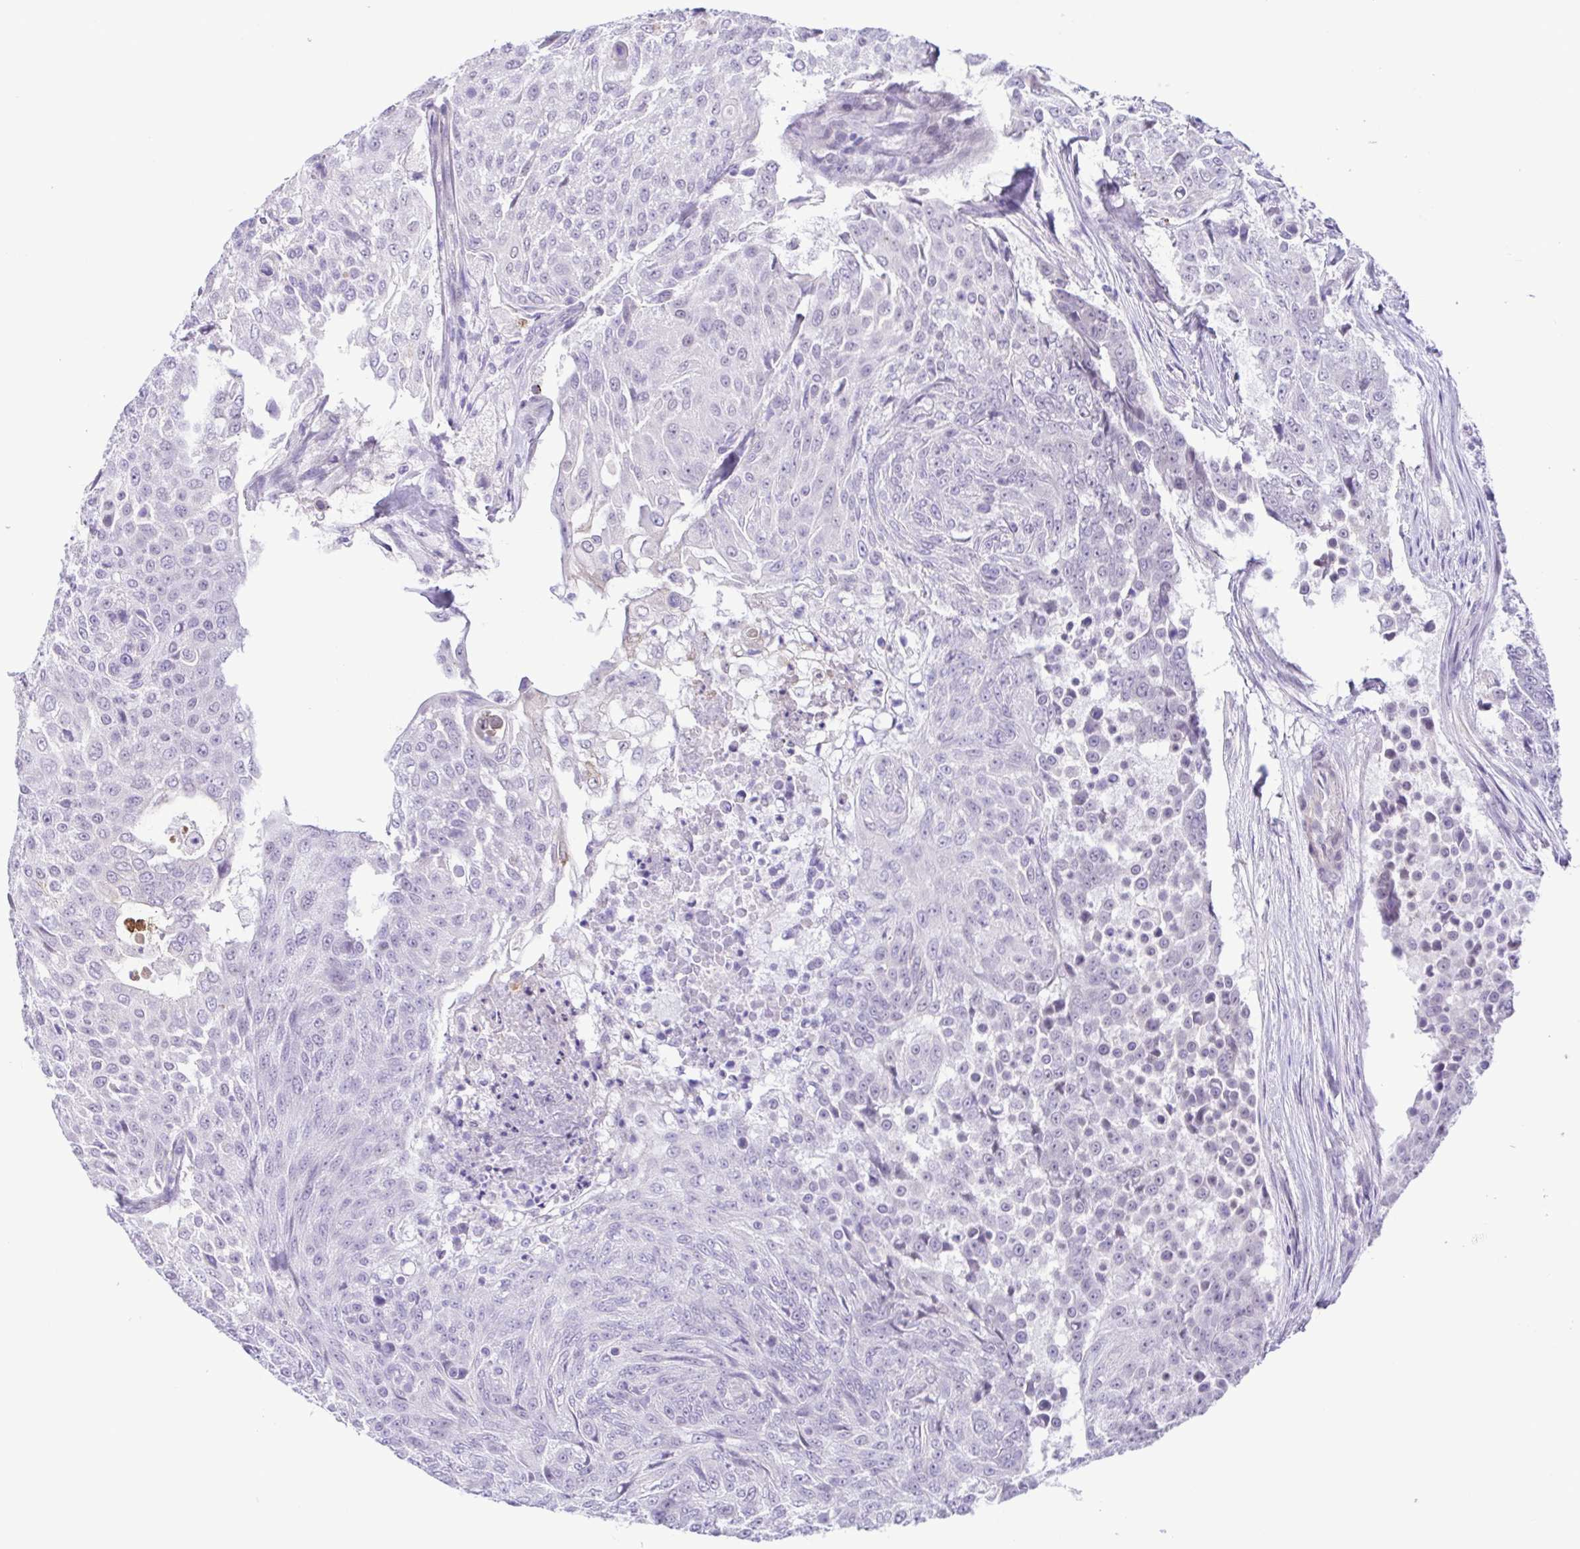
{"staining": {"intensity": "negative", "quantity": "none", "location": "none"}, "tissue": "urothelial cancer", "cell_type": "Tumor cells", "image_type": "cancer", "snomed": [{"axis": "morphology", "description": "Urothelial carcinoma, High grade"}, {"axis": "topography", "description": "Urinary bladder"}], "caption": "Immunohistochemistry (IHC) histopathology image of neoplastic tissue: human urothelial carcinoma (high-grade) stained with DAB reveals no significant protein staining in tumor cells. The staining was performed using DAB (3,3'-diaminobenzidine) to visualize the protein expression in brown, while the nuclei were stained in blue with hematoxylin (Magnification: 20x).", "gene": "DCLK2", "patient": {"sex": "female", "age": 63}}